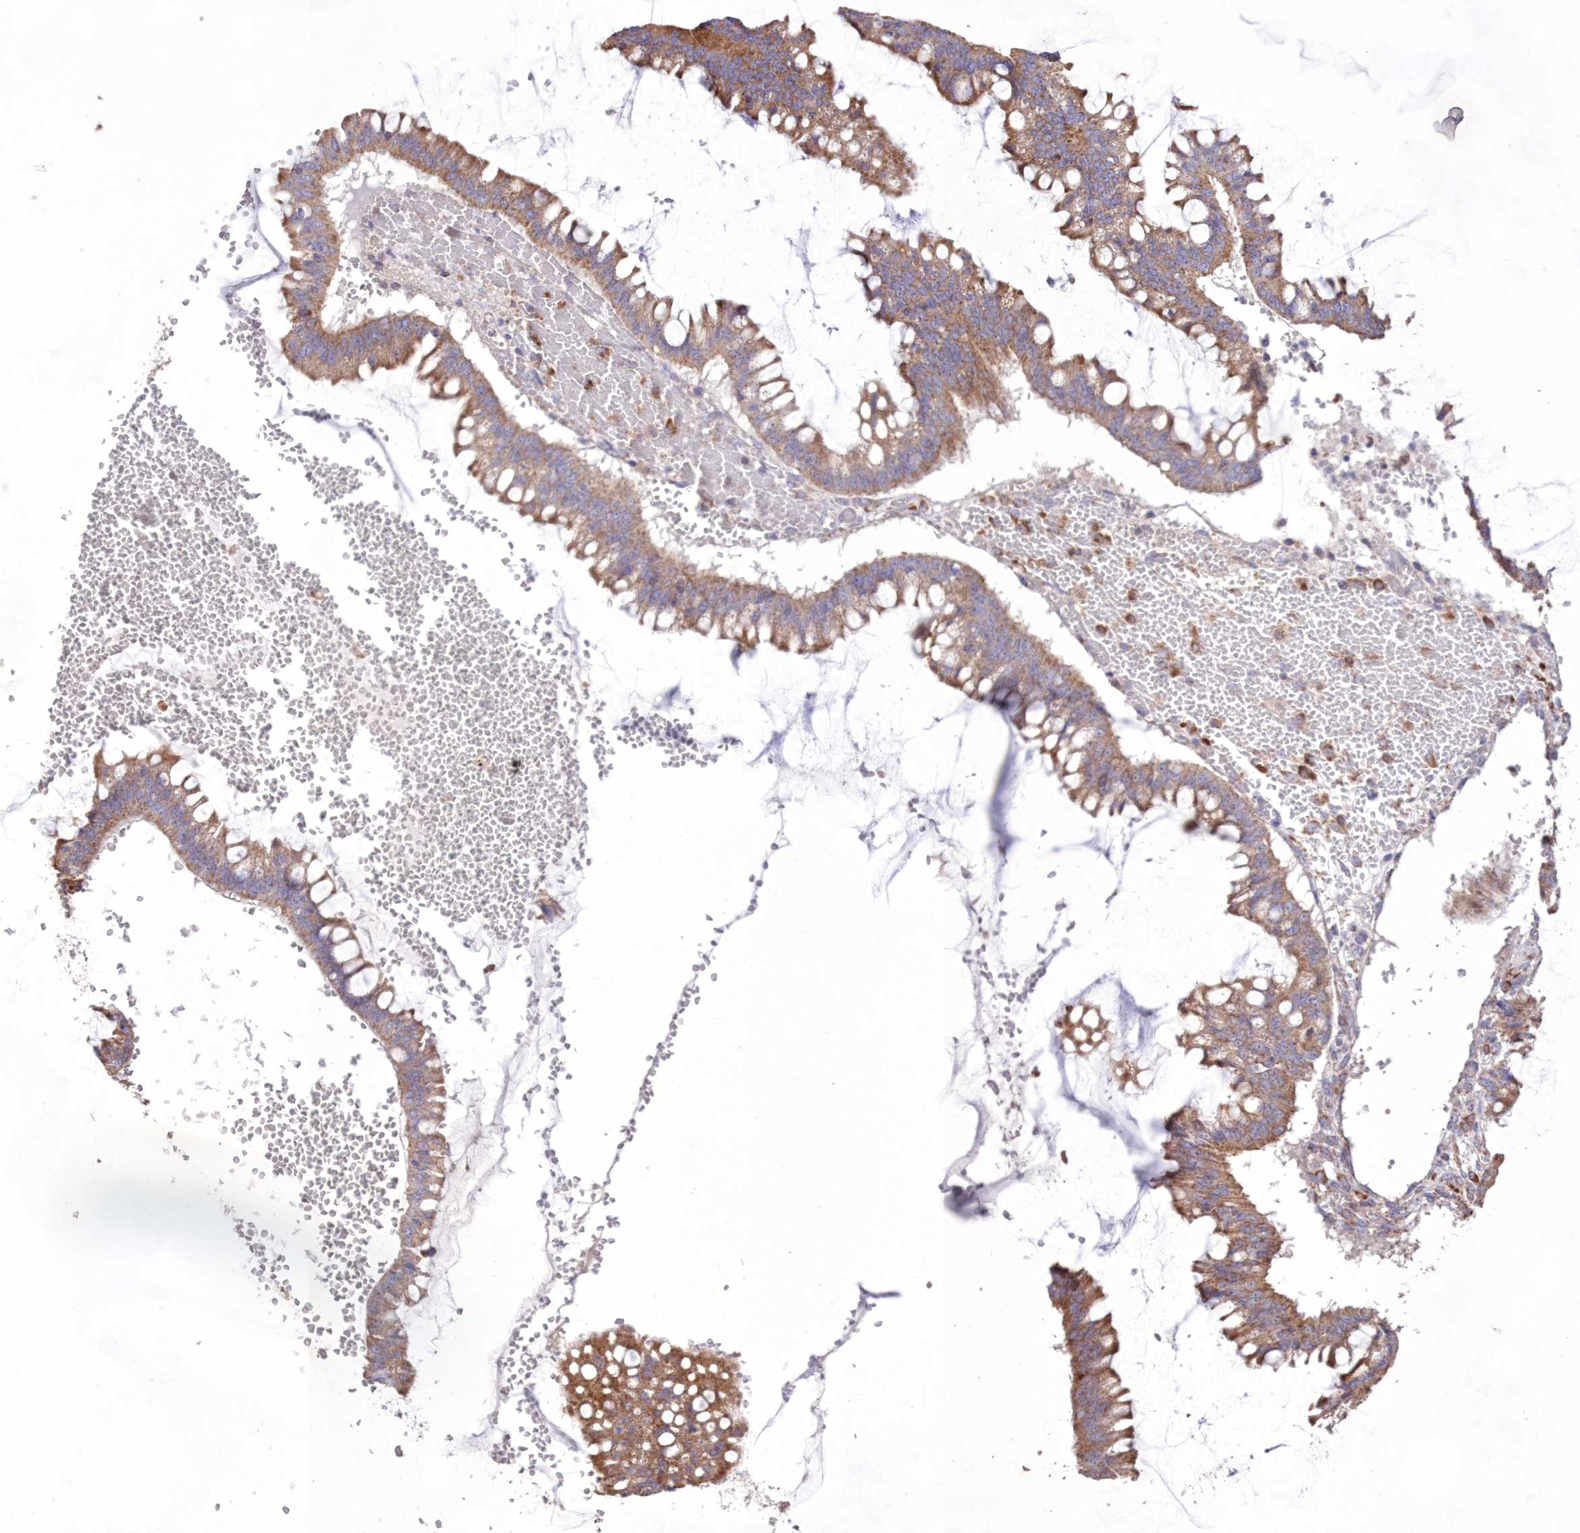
{"staining": {"intensity": "moderate", "quantity": ">75%", "location": "cytoplasmic/membranous"}, "tissue": "ovarian cancer", "cell_type": "Tumor cells", "image_type": "cancer", "snomed": [{"axis": "morphology", "description": "Cystadenocarcinoma, mucinous, NOS"}, {"axis": "topography", "description": "Ovary"}], "caption": "Protein expression analysis of mucinous cystadenocarcinoma (ovarian) shows moderate cytoplasmic/membranous staining in about >75% of tumor cells.", "gene": "HADHB", "patient": {"sex": "female", "age": 73}}